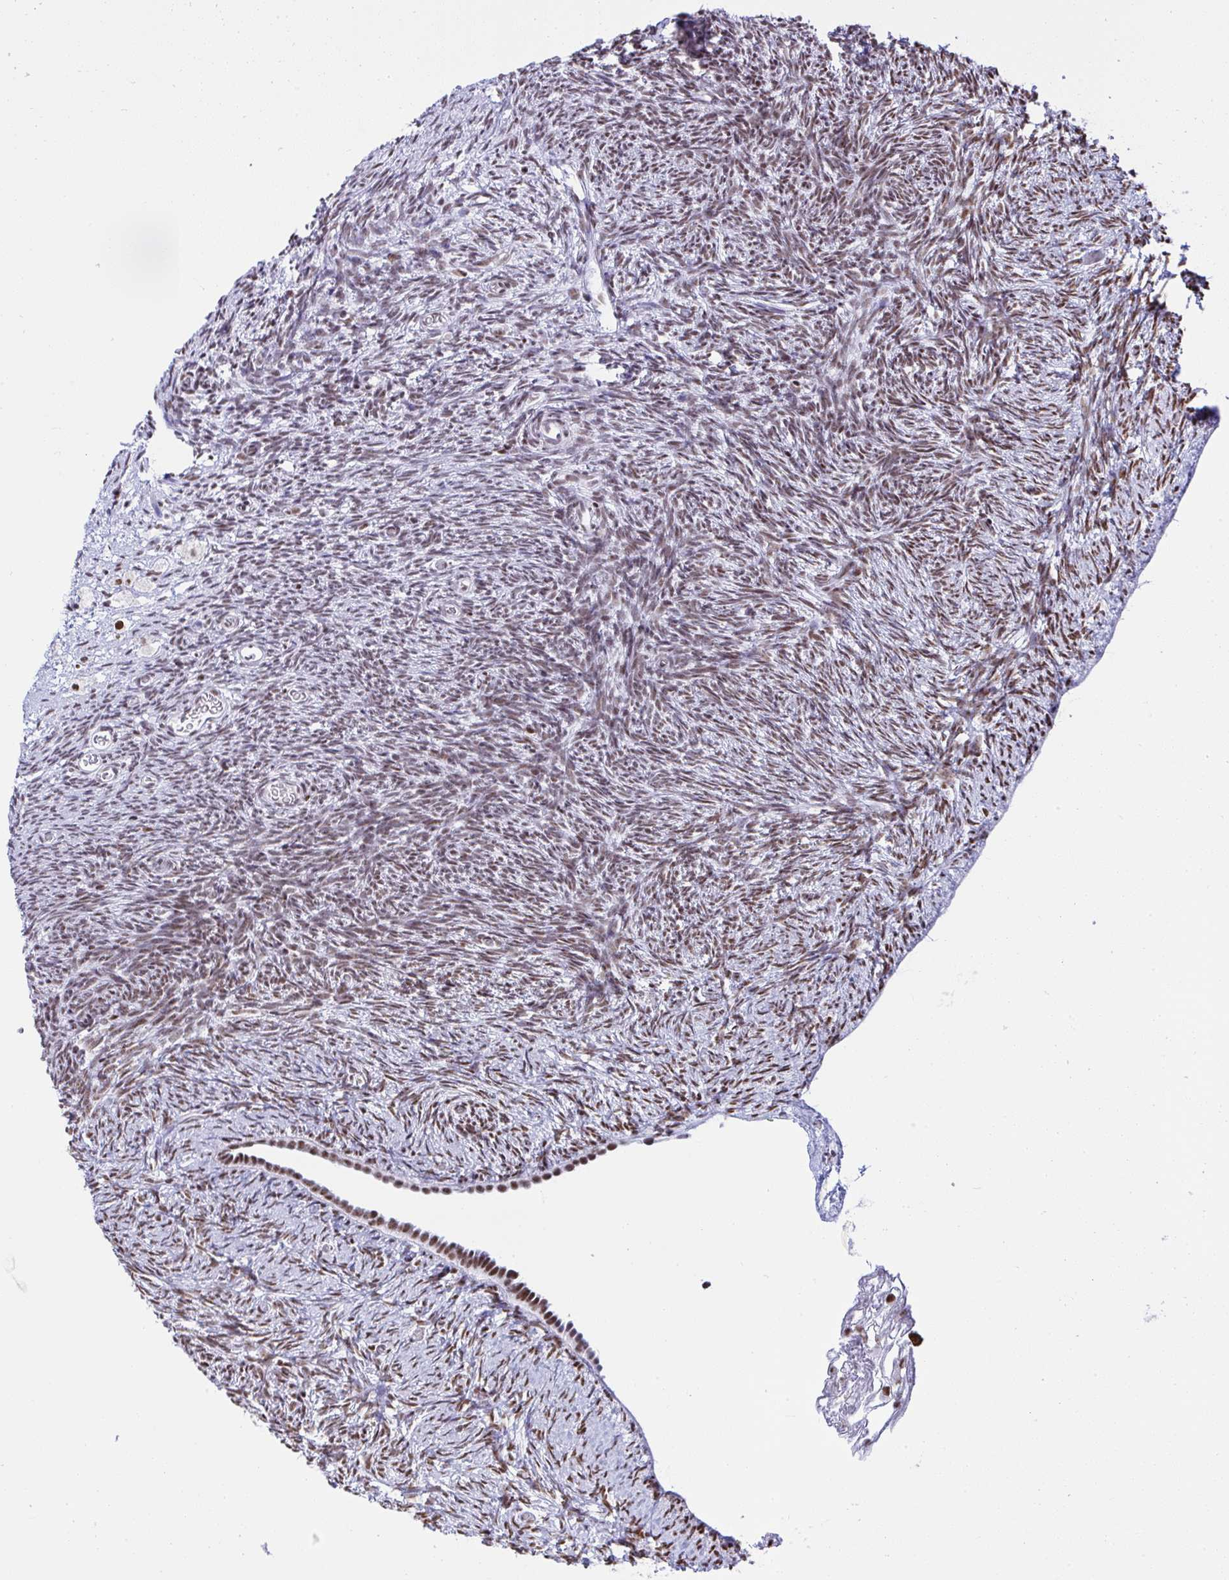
{"staining": {"intensity": "moderate", "quantity": ">75%", "location": "nuclear"}, "tissue": "ovary", "cell_type": "Ovarian stroma cells", "image_type": "normal", "snomed": [{"axis": "morphology", "description": "Normal tissue, NOS"}, {"axis": "topography", "description": "Ovary"}], "caption": "An immunohistochemistry micrograph of unremarkable tissue is shown. Protein staining in brown highlights moderate nuclear positivity in ovary within ovarian stroma cells.", "gene": "DDX52", "patient": {"sex": "female", "age": 39}}